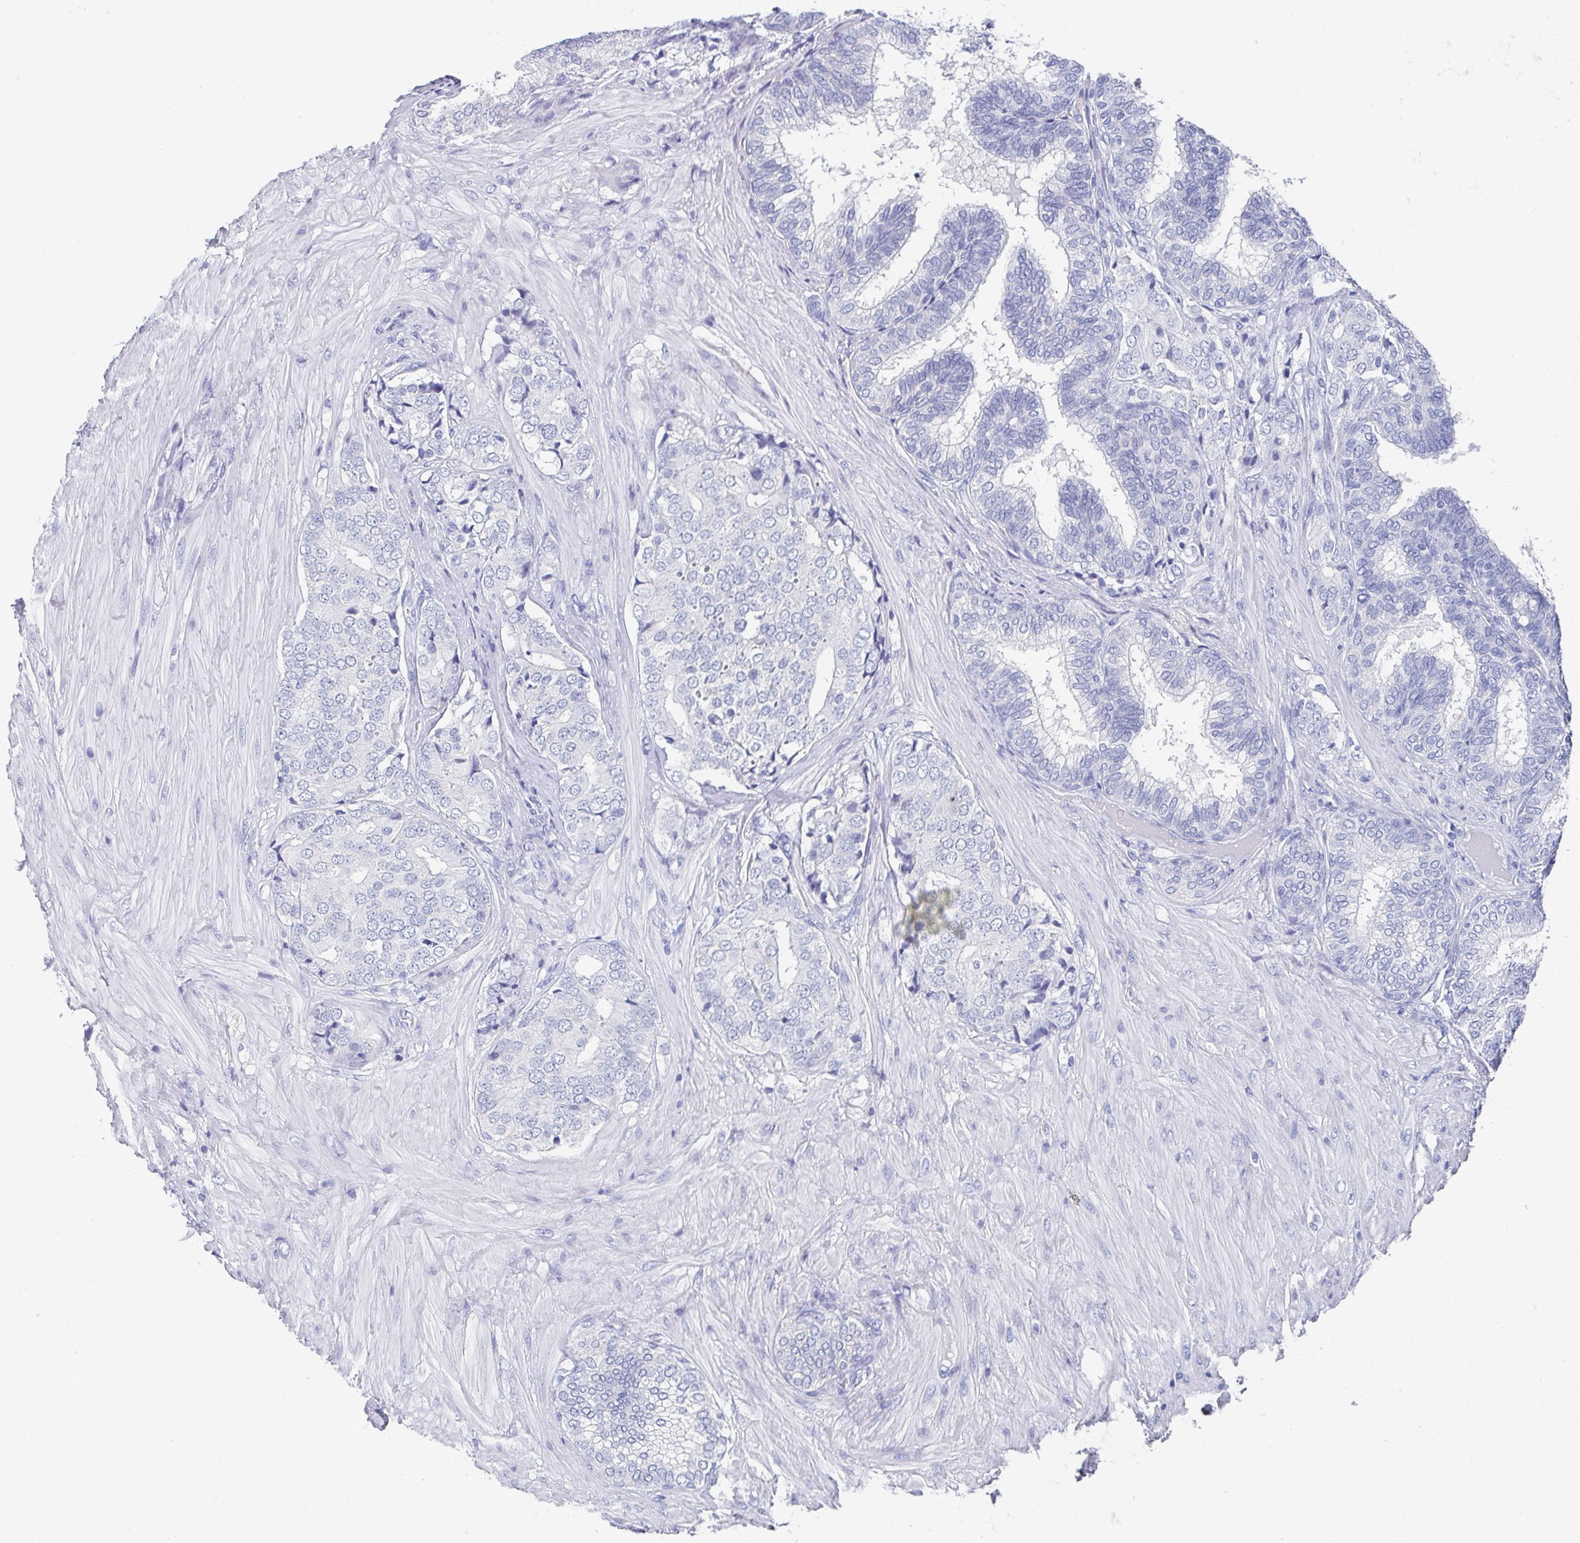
{"staining": {"intensity": "negative", "quantity": "none", "location": "none"}, "tissue": "prostate cancer", "cell_type": "Tumor cells", "image_type": "cancer", "snomed": [{"axis": "morphology", "description": "Adenocarcinoma, High grade"}, {"axis": "topography", "description": "Prostate"}], "caption": "This image is of prostate high-grade adenocarcinoma stained with immunohistochemistry (IHC) to label a protein in brown with the nuclei are counter-stained blue. There is no staining in tumor cells.", "gene": "TNFRSF8", "patient": {"sex": "male", "age": 62}}